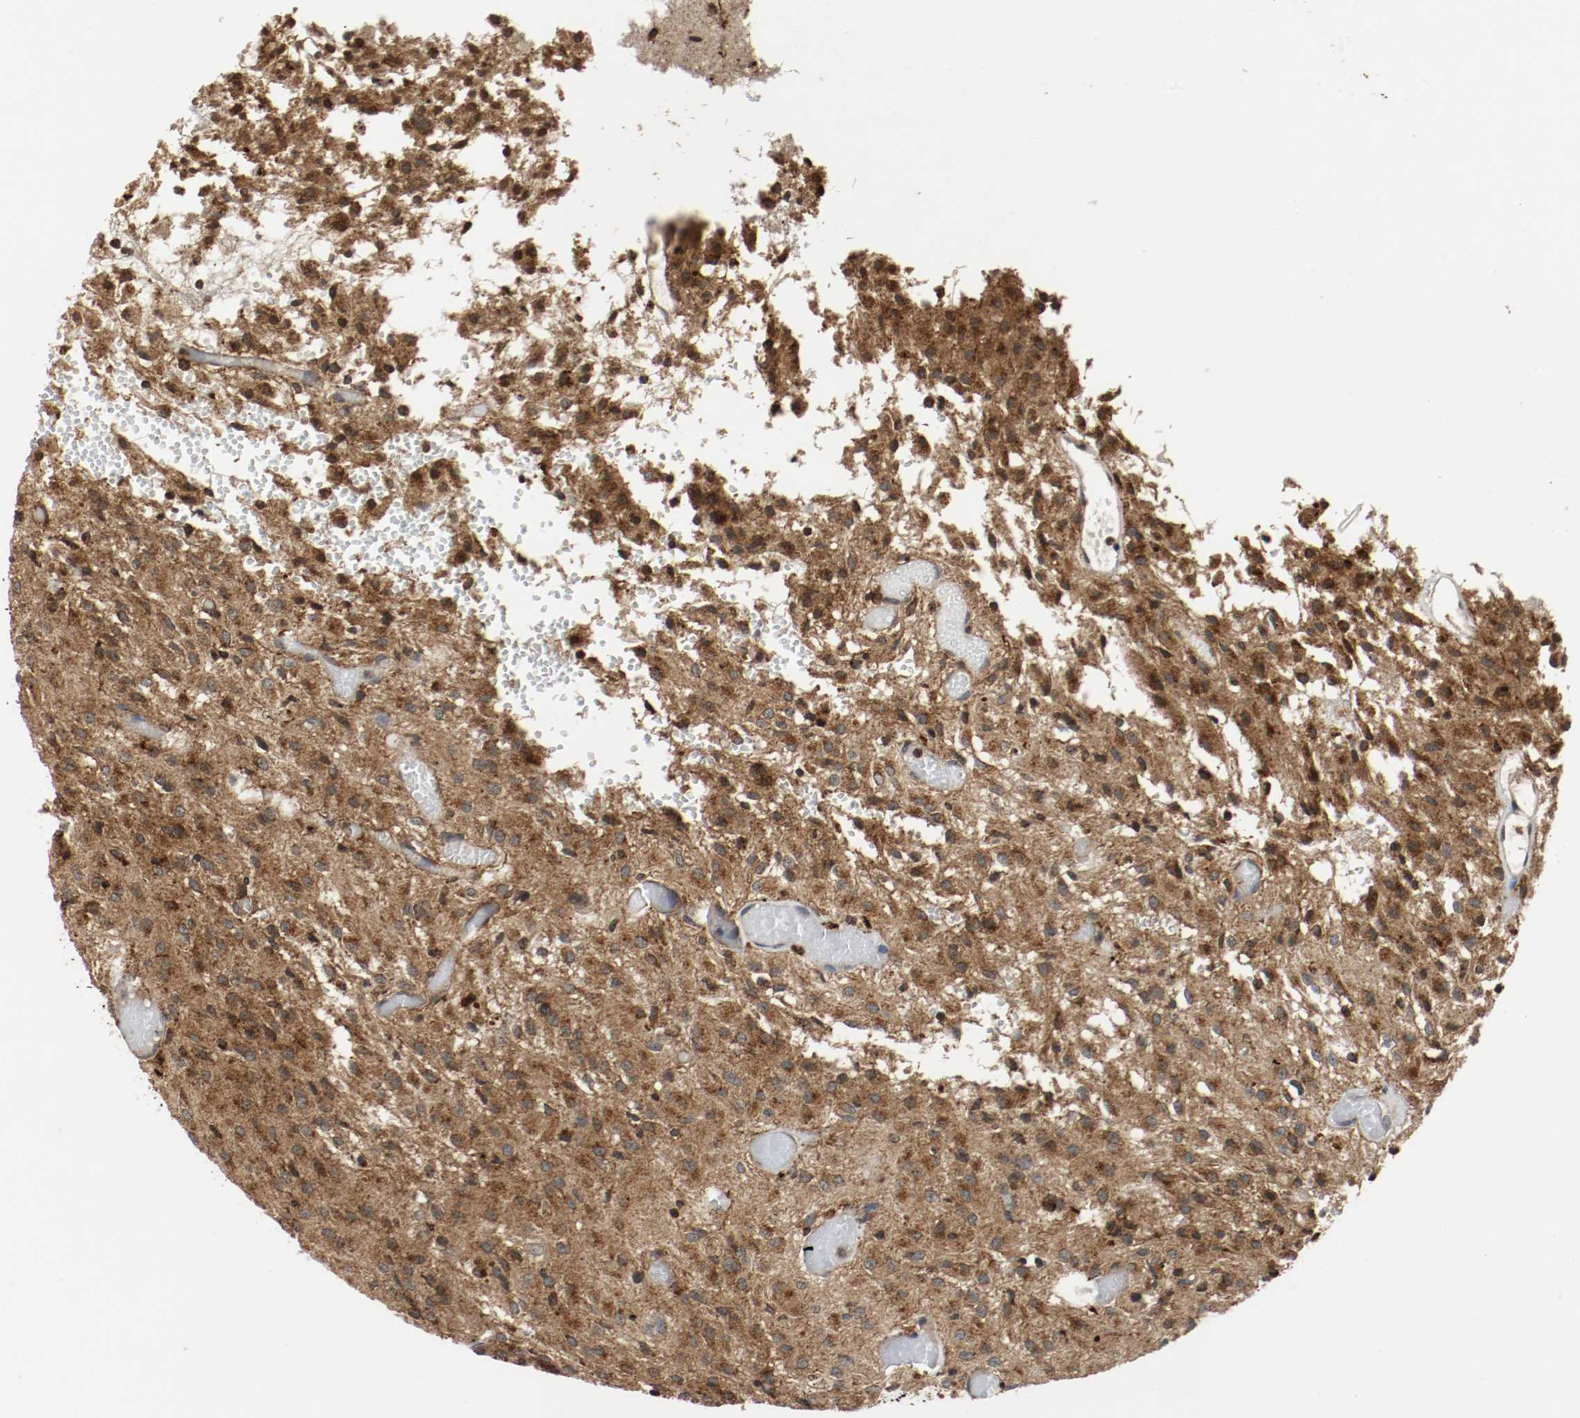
{"staining": {"intensity": "moderate", "quantity": ">75%", "location": "cytoplasmic/membranous"}, "tissue": "glioma", "cell_type": "Tumor cells", "image_type": "cancer", "snomed": [{"axis": "morphology", "description": "Glioma, malignant, High grade"}, {"axis": "topography", "description": "Brain"}], "caption": "High-power microscopy captured an IHC micrograph of glioma, revealing moderate cytoplasmic/membranous positivity in approximately >75% of tumor cells. (DAB (3,3'-diaminobenzidine) IHC with brightfield microscopy, high magnification).", "gene": "LAMP2", "patient": {"sex": "female", "age": 59}}